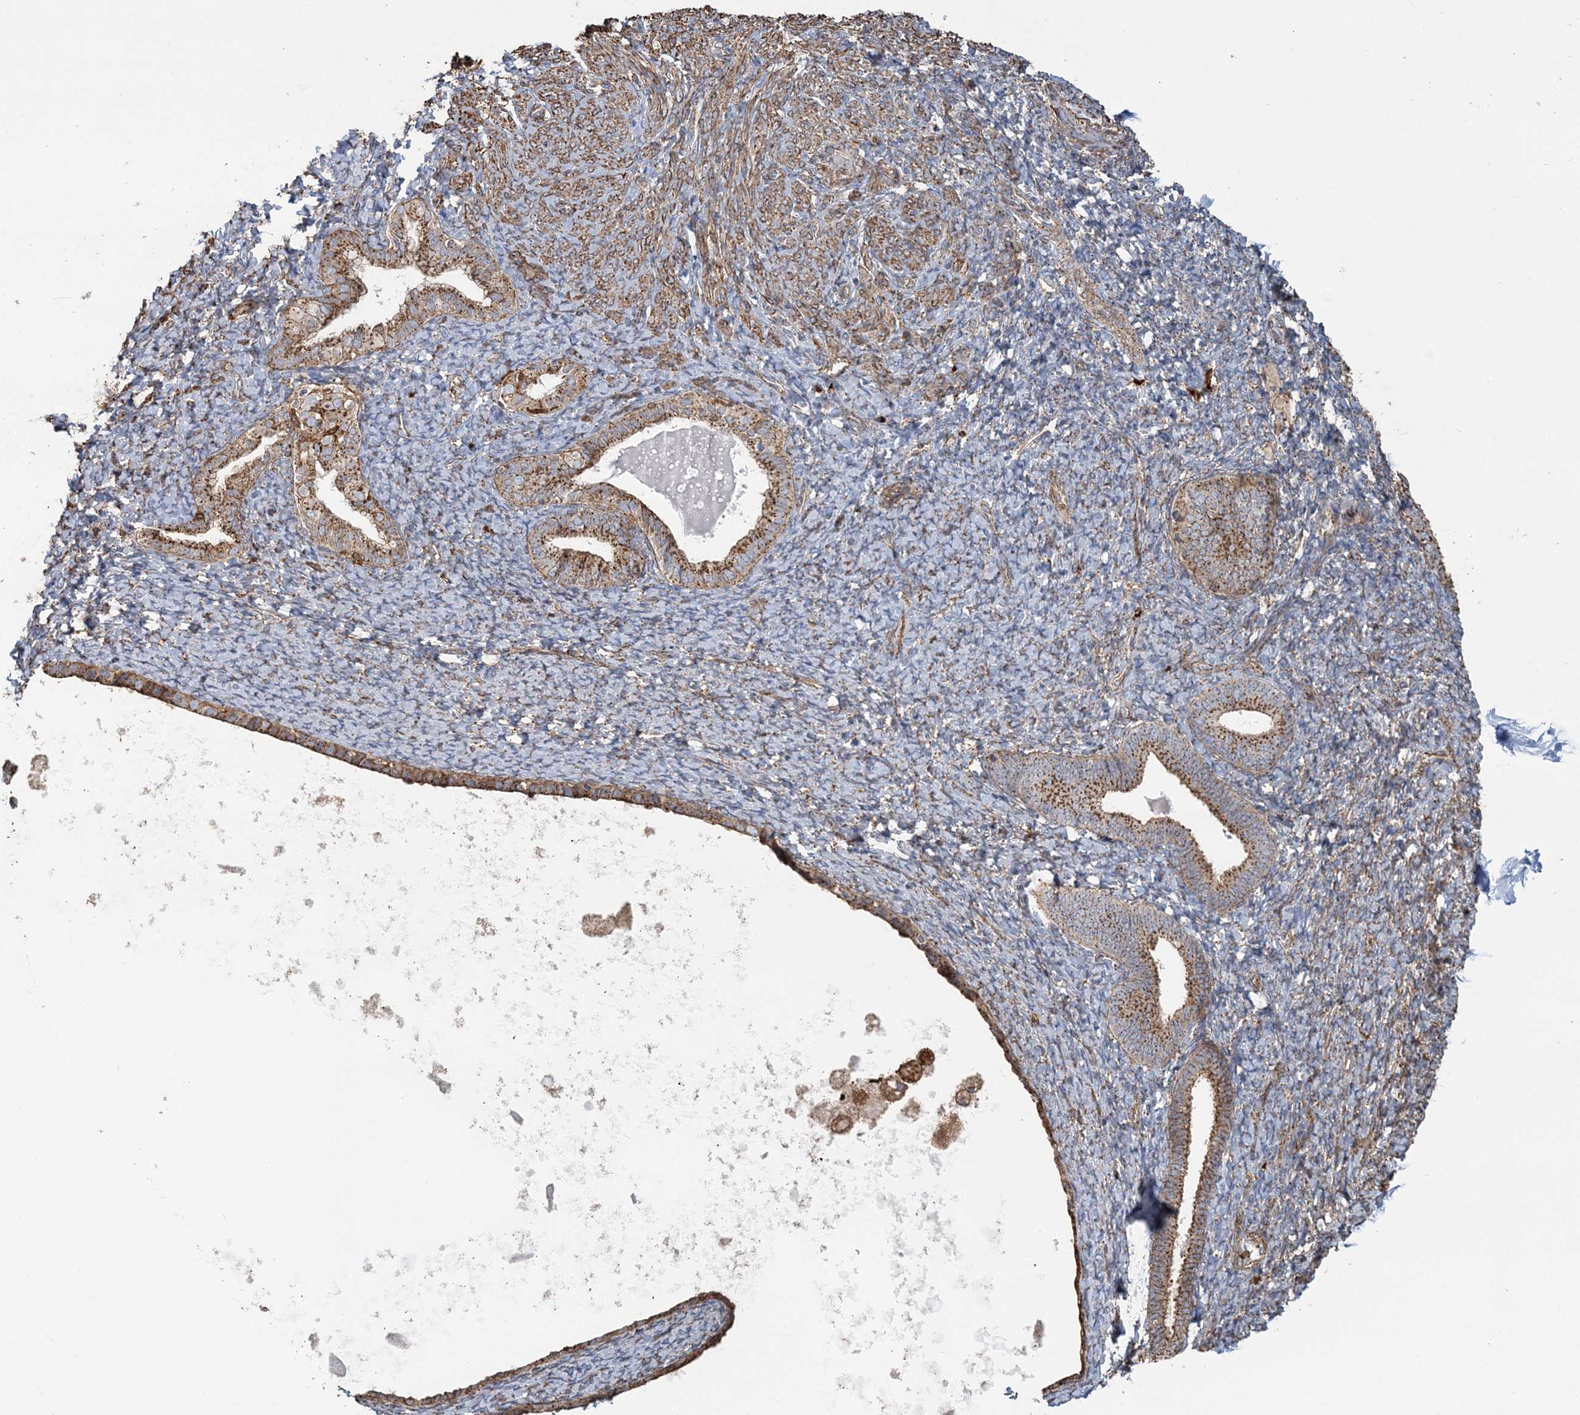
{"staining": {"intensity": "moderate", "quantity": "25%-75%", "location": "cytoplasmic/membranous"}, "tissue": "endometrium", "cell_type": "Cells in endometrial stroma", "image_type": "normal", "snomed": [{"axis": "morphology", "description": "Normal tissue, NOS"}, {"axis": "topography", "description": "Endometrium"}], "caption": "Human endometrium stained with a brown dye displays moderate cytoplasmic/membranous positive expression in approximately 25%-75% of cells in endometrial stroma.", "gene": "TRAF3IP2", "patient": {"sex": "female", "age": 72}}